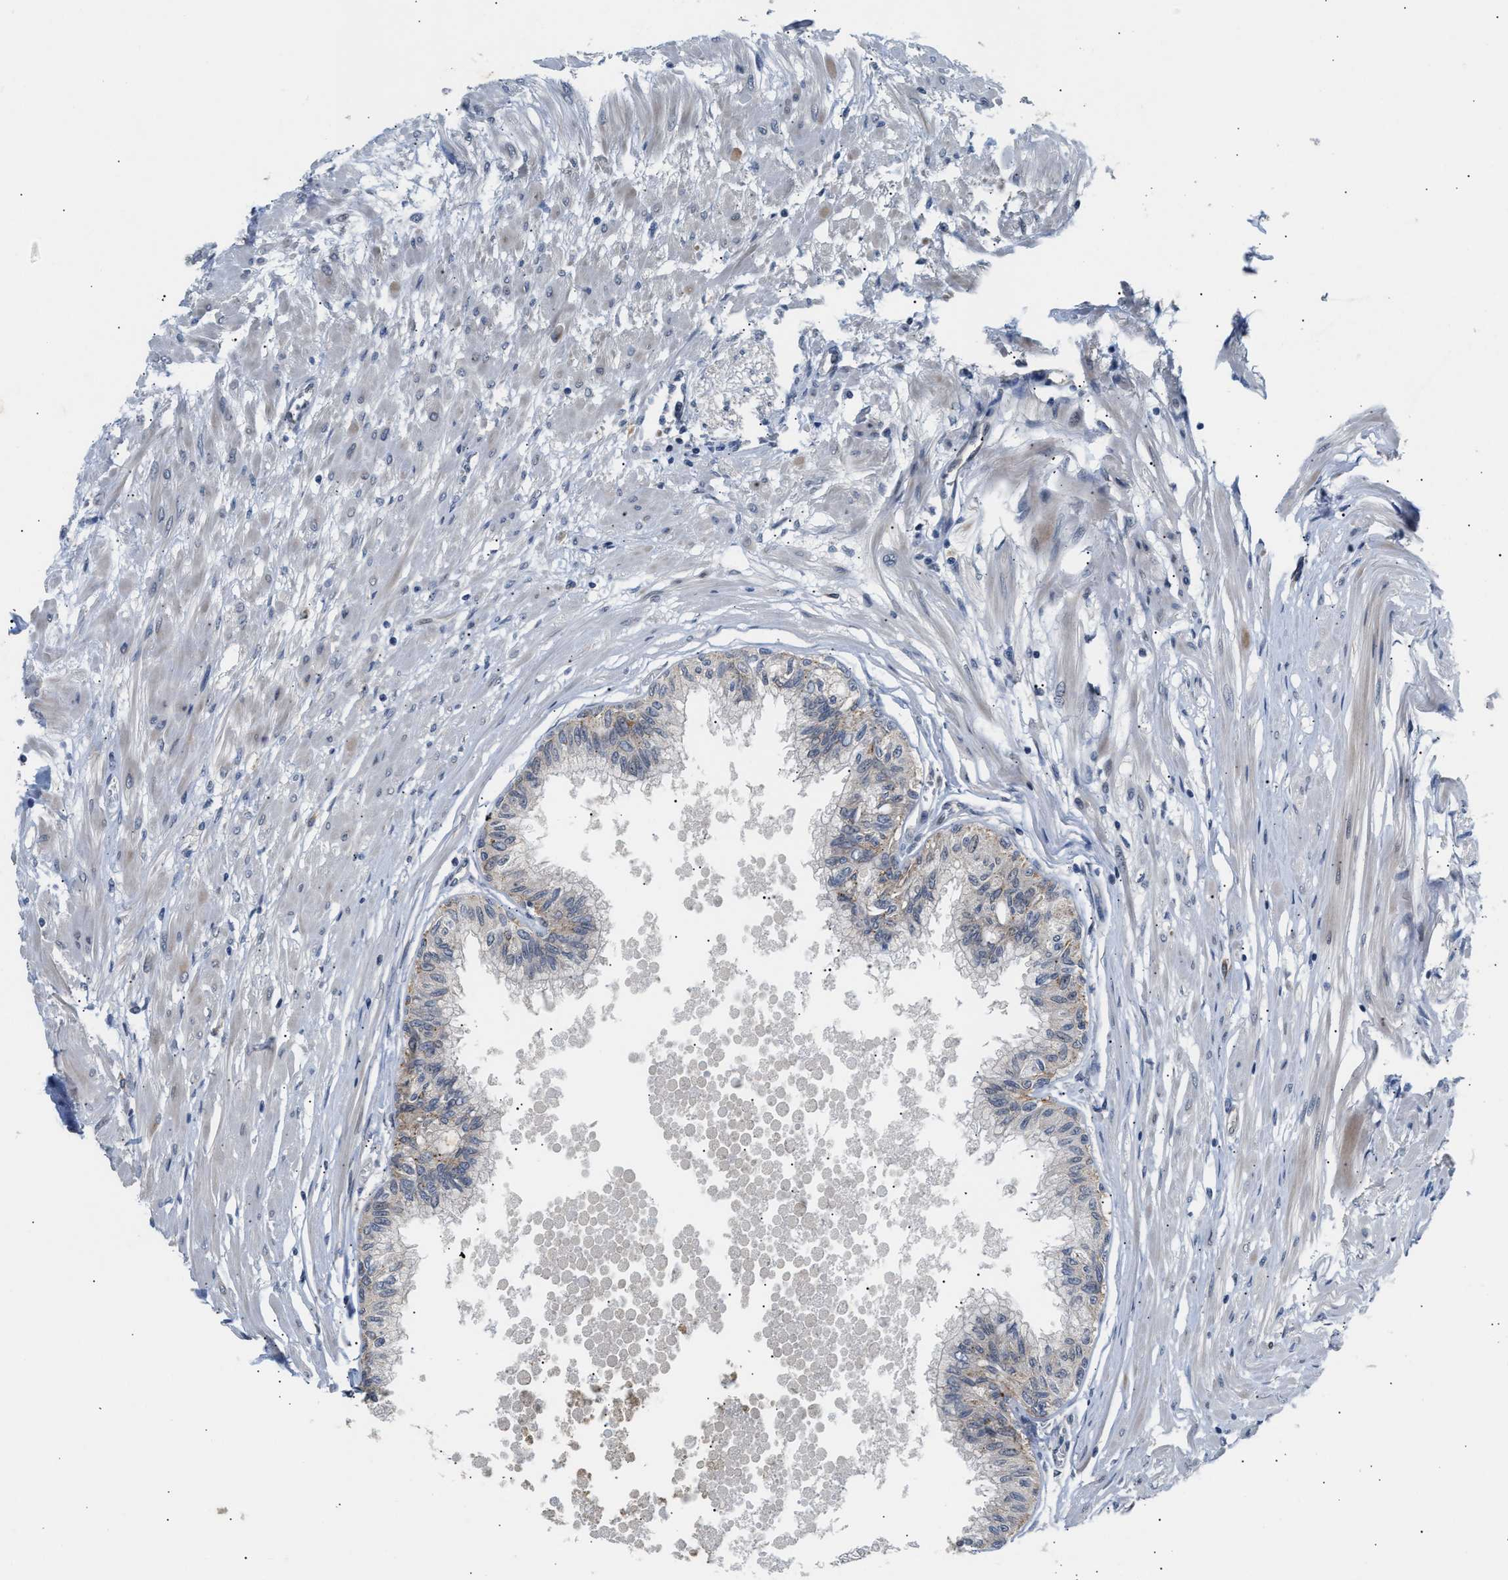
{"staining": {"intensity": "moderate", "quantity": "25%-75%", "location": "cytoplasmic/membranous"}, "tissue": "prostate", "cell_type": "Glandular cells", "image_type": "normal", "snomed": [{"axis": "morphology", "description": "Normal tissue, NOS"}, {"axis": "topography", "description": "Prostate"}, {"axis": "topography", "description": "Seminal veicle"}], "caption": "Protein expression analysis of normal human prostate reveals moderate cytoplasmic/membranous positivity in about 25%-75% of glandular cells.", "gene": "PPM1H", "patient": {"sex": "male", "age": 60}}